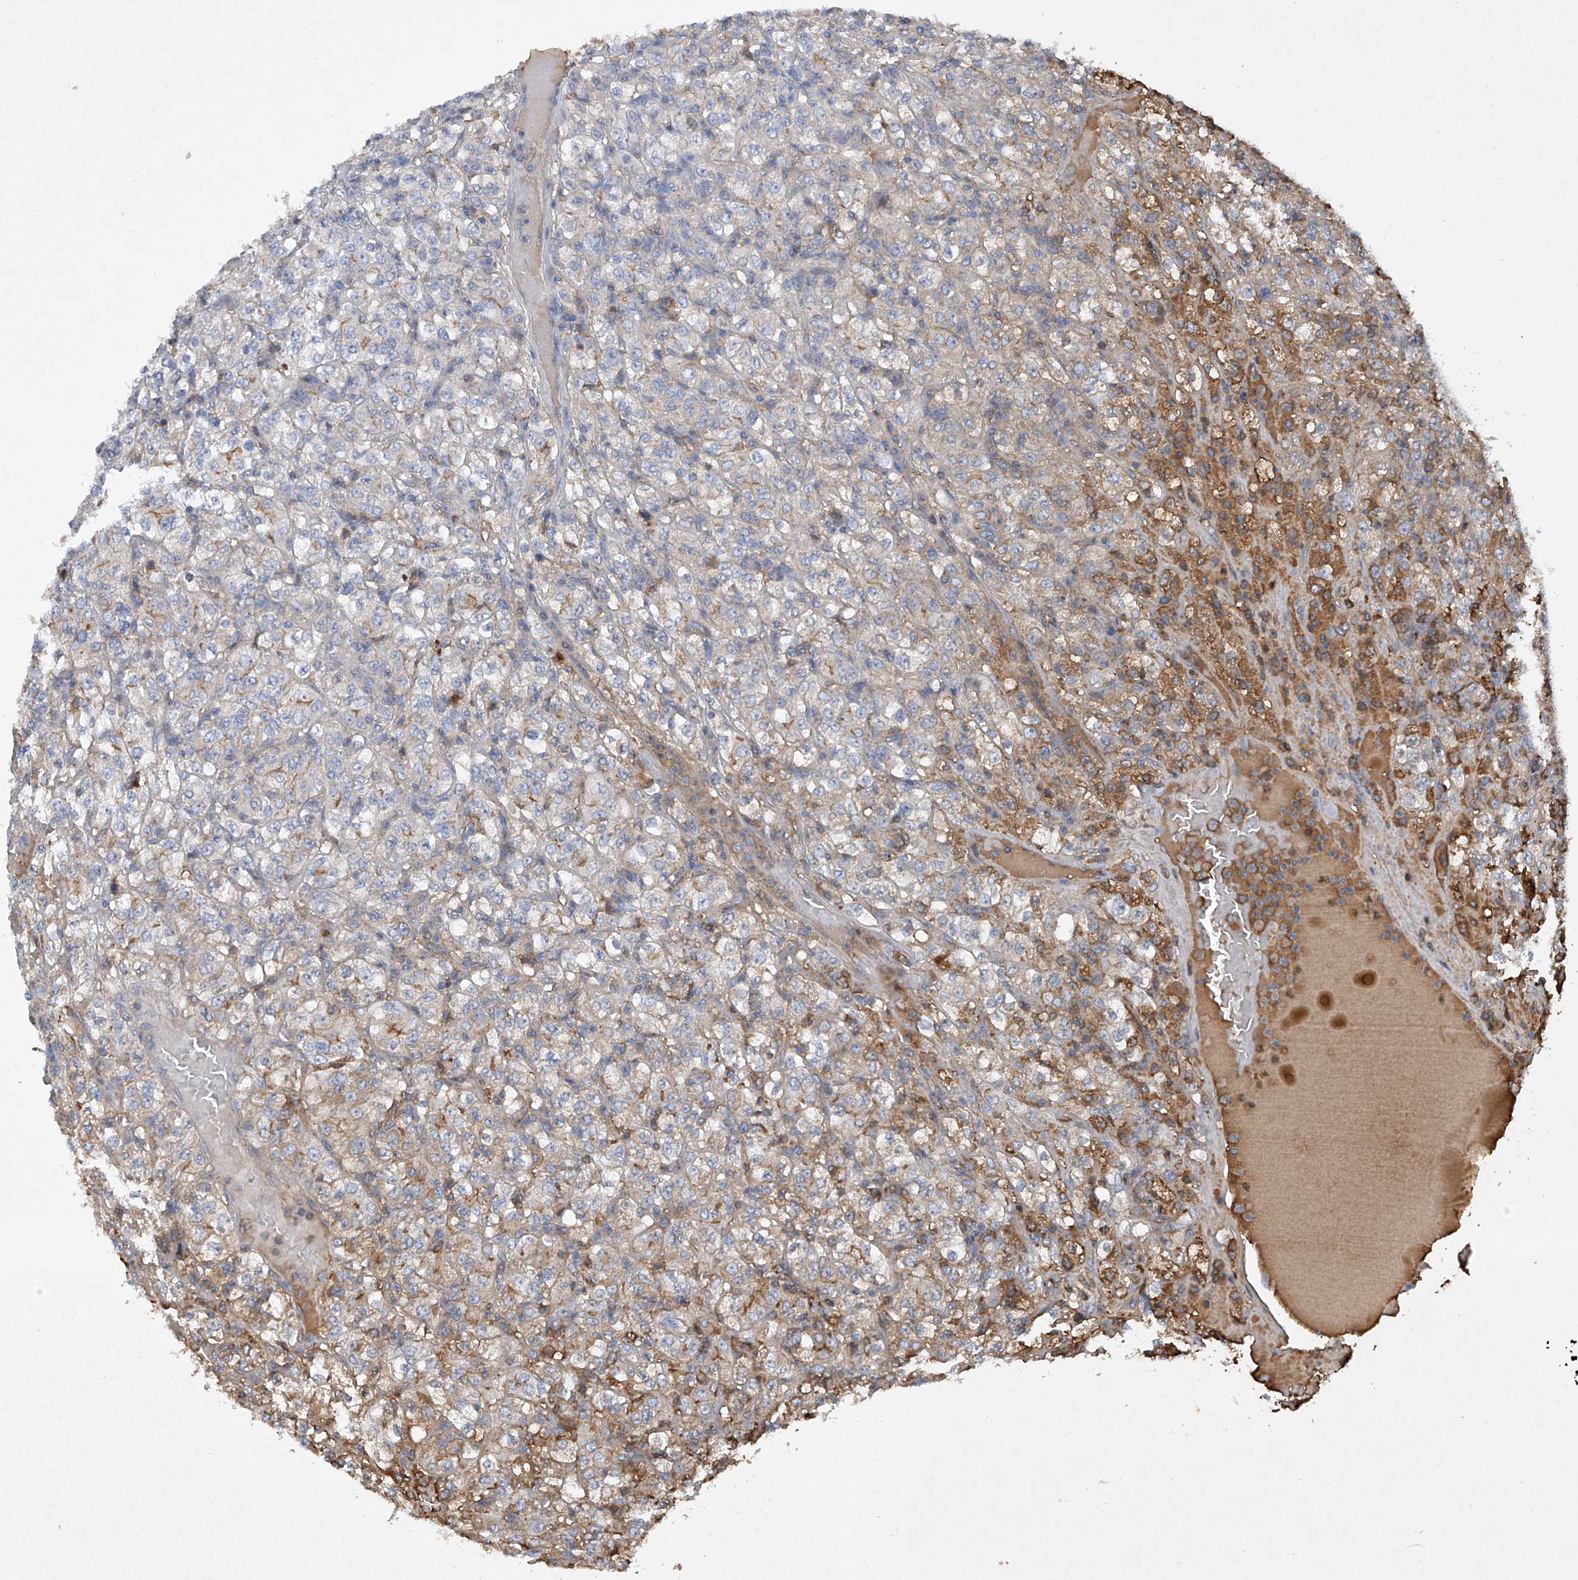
{"staining": {"intensity": "weak", "quantity": "<25%", "location": "cytoplasmic/membranous"}, "tissue": "renal cancer", "cell_type": "Tumor cells", "image_type": "cancer", "snomed": [{"axis": "morphology", "description": "Normal tissue, NOS"}, {"axis": "morphology", "description": "Adenocarcinoma, NOS"}, {"axis": "topography", "description": "Kidney"}], "caption": "Tumor cells show no significant positivity in renal adenocarcinoma.", "gene": "HAS3", "patient": {"sex": "female", "age": 72}}